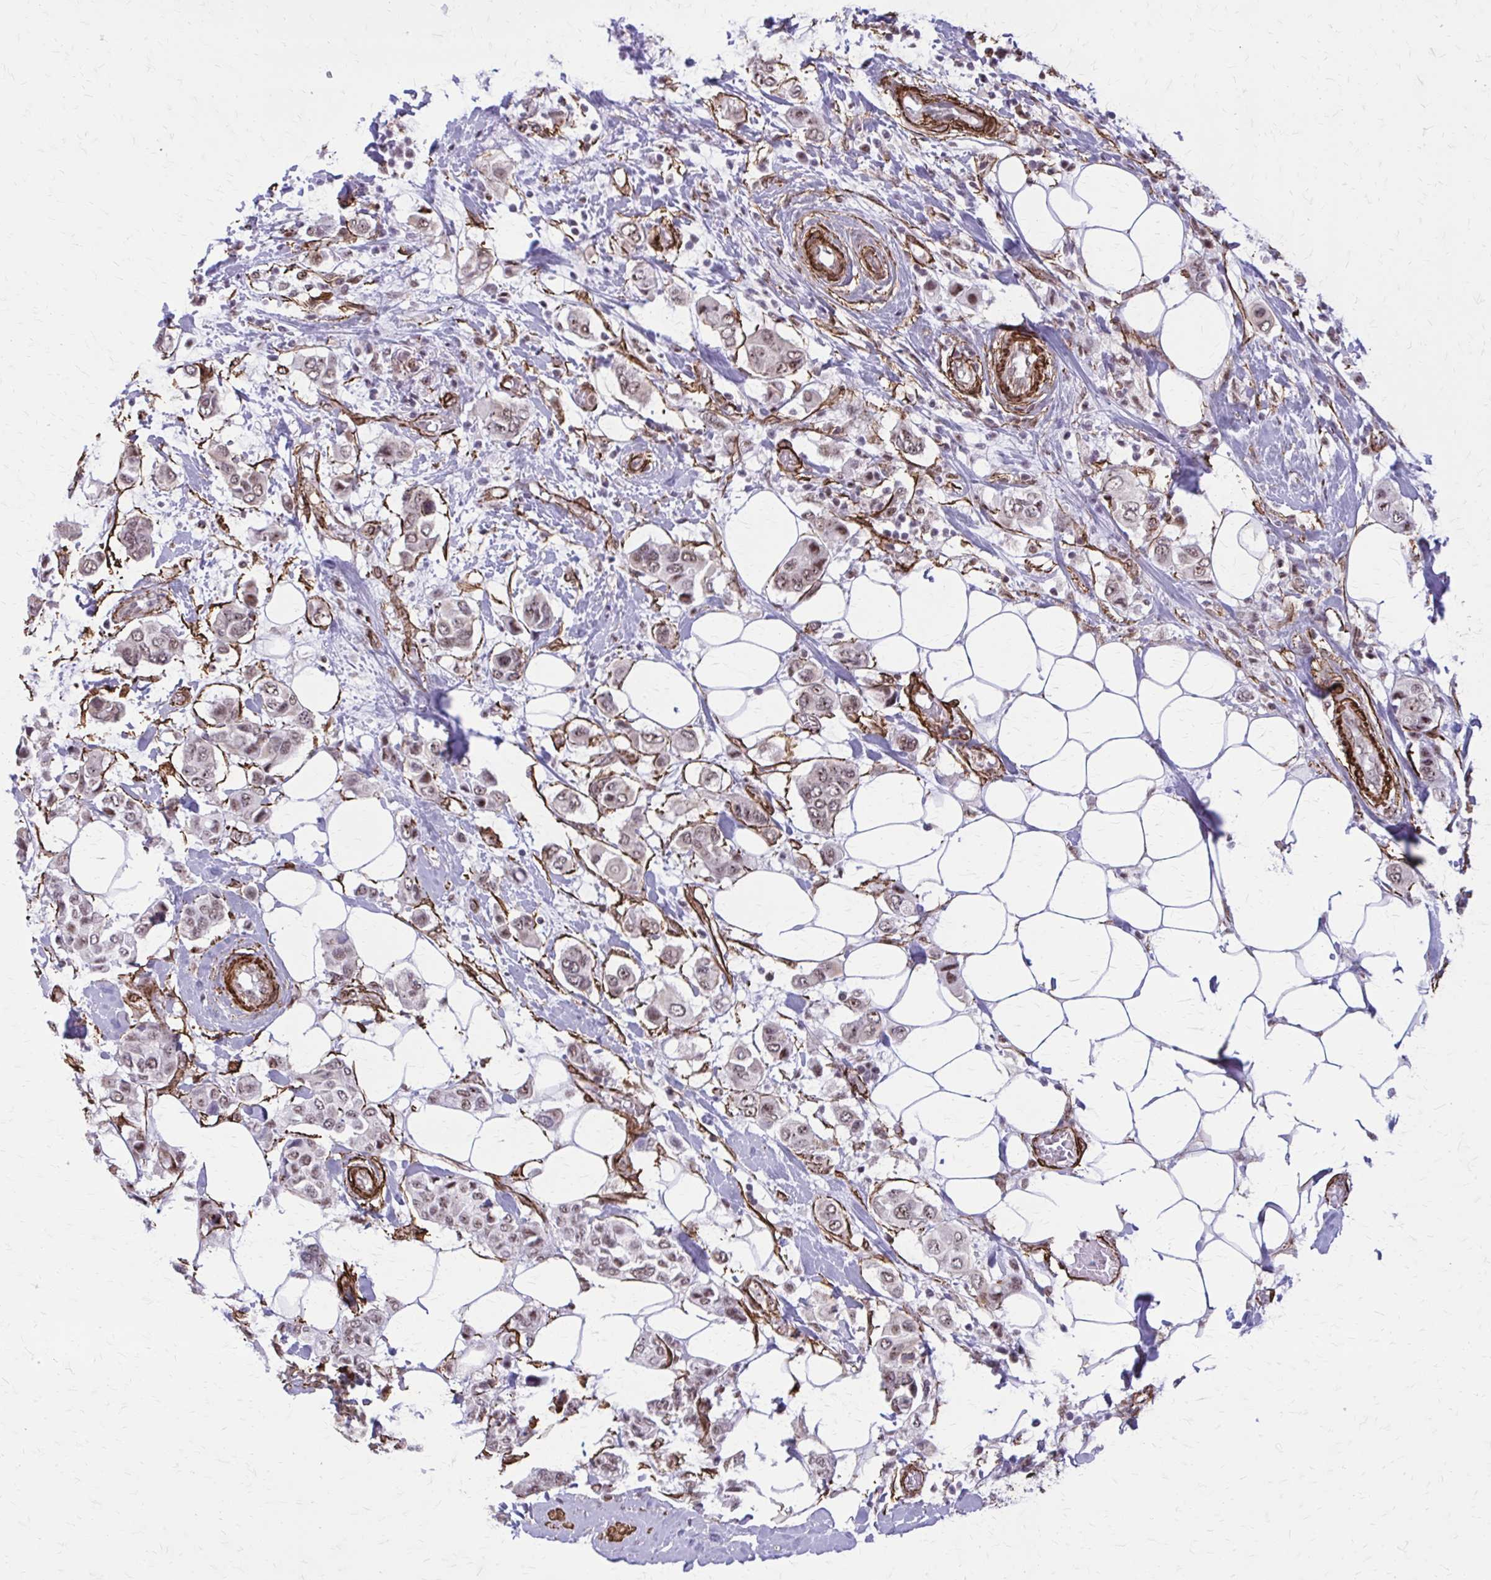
{"staining": {"intensity": "weak", "quantity": ">75%", "location": "nuclear"}, "tissue": "breast cancer", "cell_type": "Tumor cells", "image_type": "cancer", "snomed": [{"axis": "morphology", "description": "Lobular carcinoma"}, {"axis": "topography", "description": "Breast"}], "caption": "Weak nuclear expression is seen in about >75% of tumor cells in breast cancer (lobular carcinoma).", "gene": "NRBF2", "patient": {"sex": "female", "age": 51}}